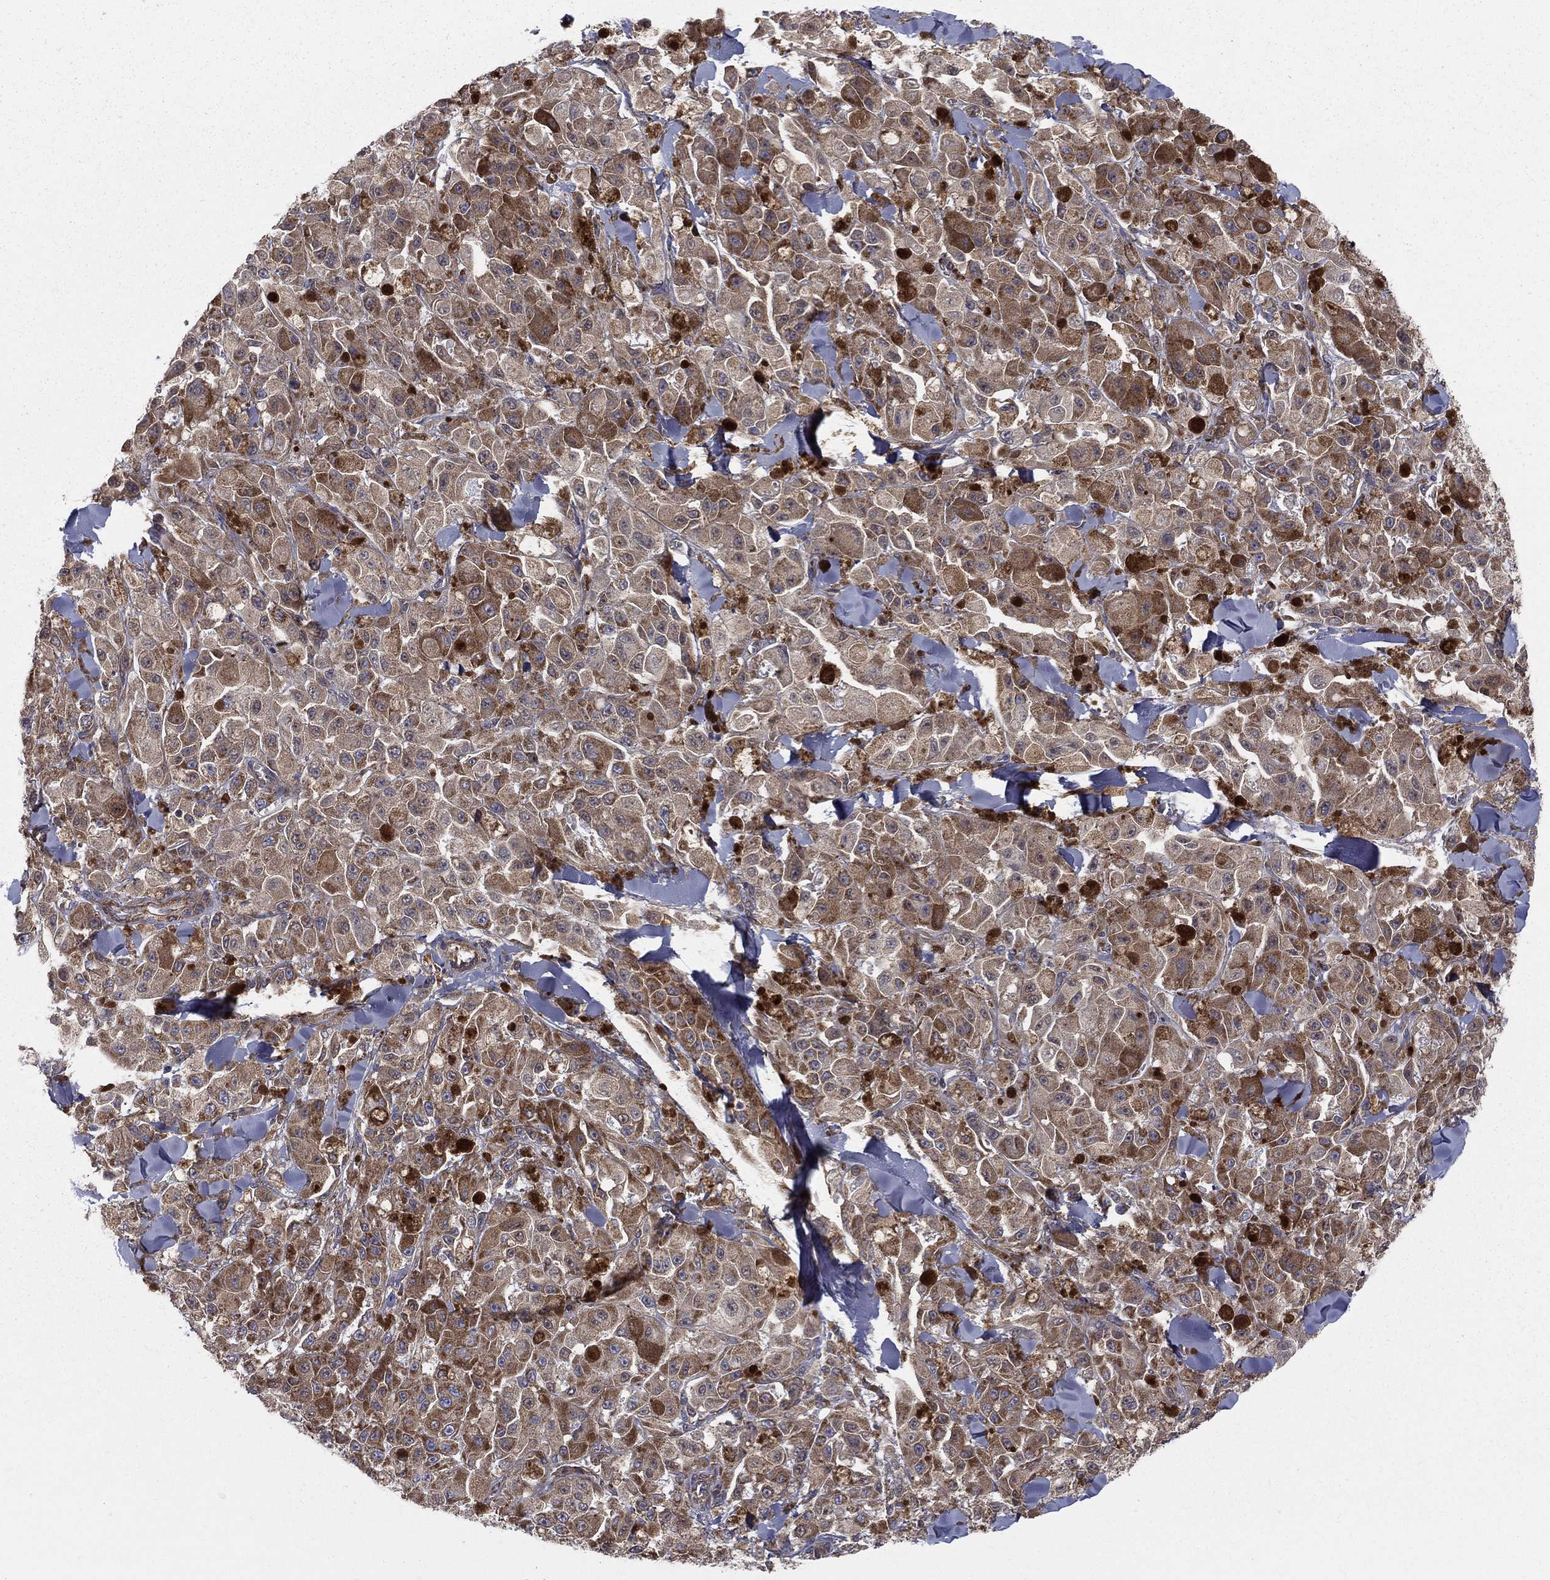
{"staining": {"intensity": "strong", "quantity": "25%-75%", "location": "cytoplasmic/membranous"}, "tissue": "melanoma", "cell_type": "Tumor cells", "image_type": "cancer", "snomed": [{"axis": "morphology", "description": "Malignant melanoma, NOS"}, {"axis": "topography", "description": "Skin"}], "caption": "Protein expression analysis of human malignant melanoma reveals strong cytoplasmic/membranous staining in approximately 25%-75% of tumor cells. (Stains: DAB in brown, nuclei in blue, Microscopy: brightfield microscopy at high magnification).", "gene": "MIX23", "patient": {"sex": "female", "age": 58}}